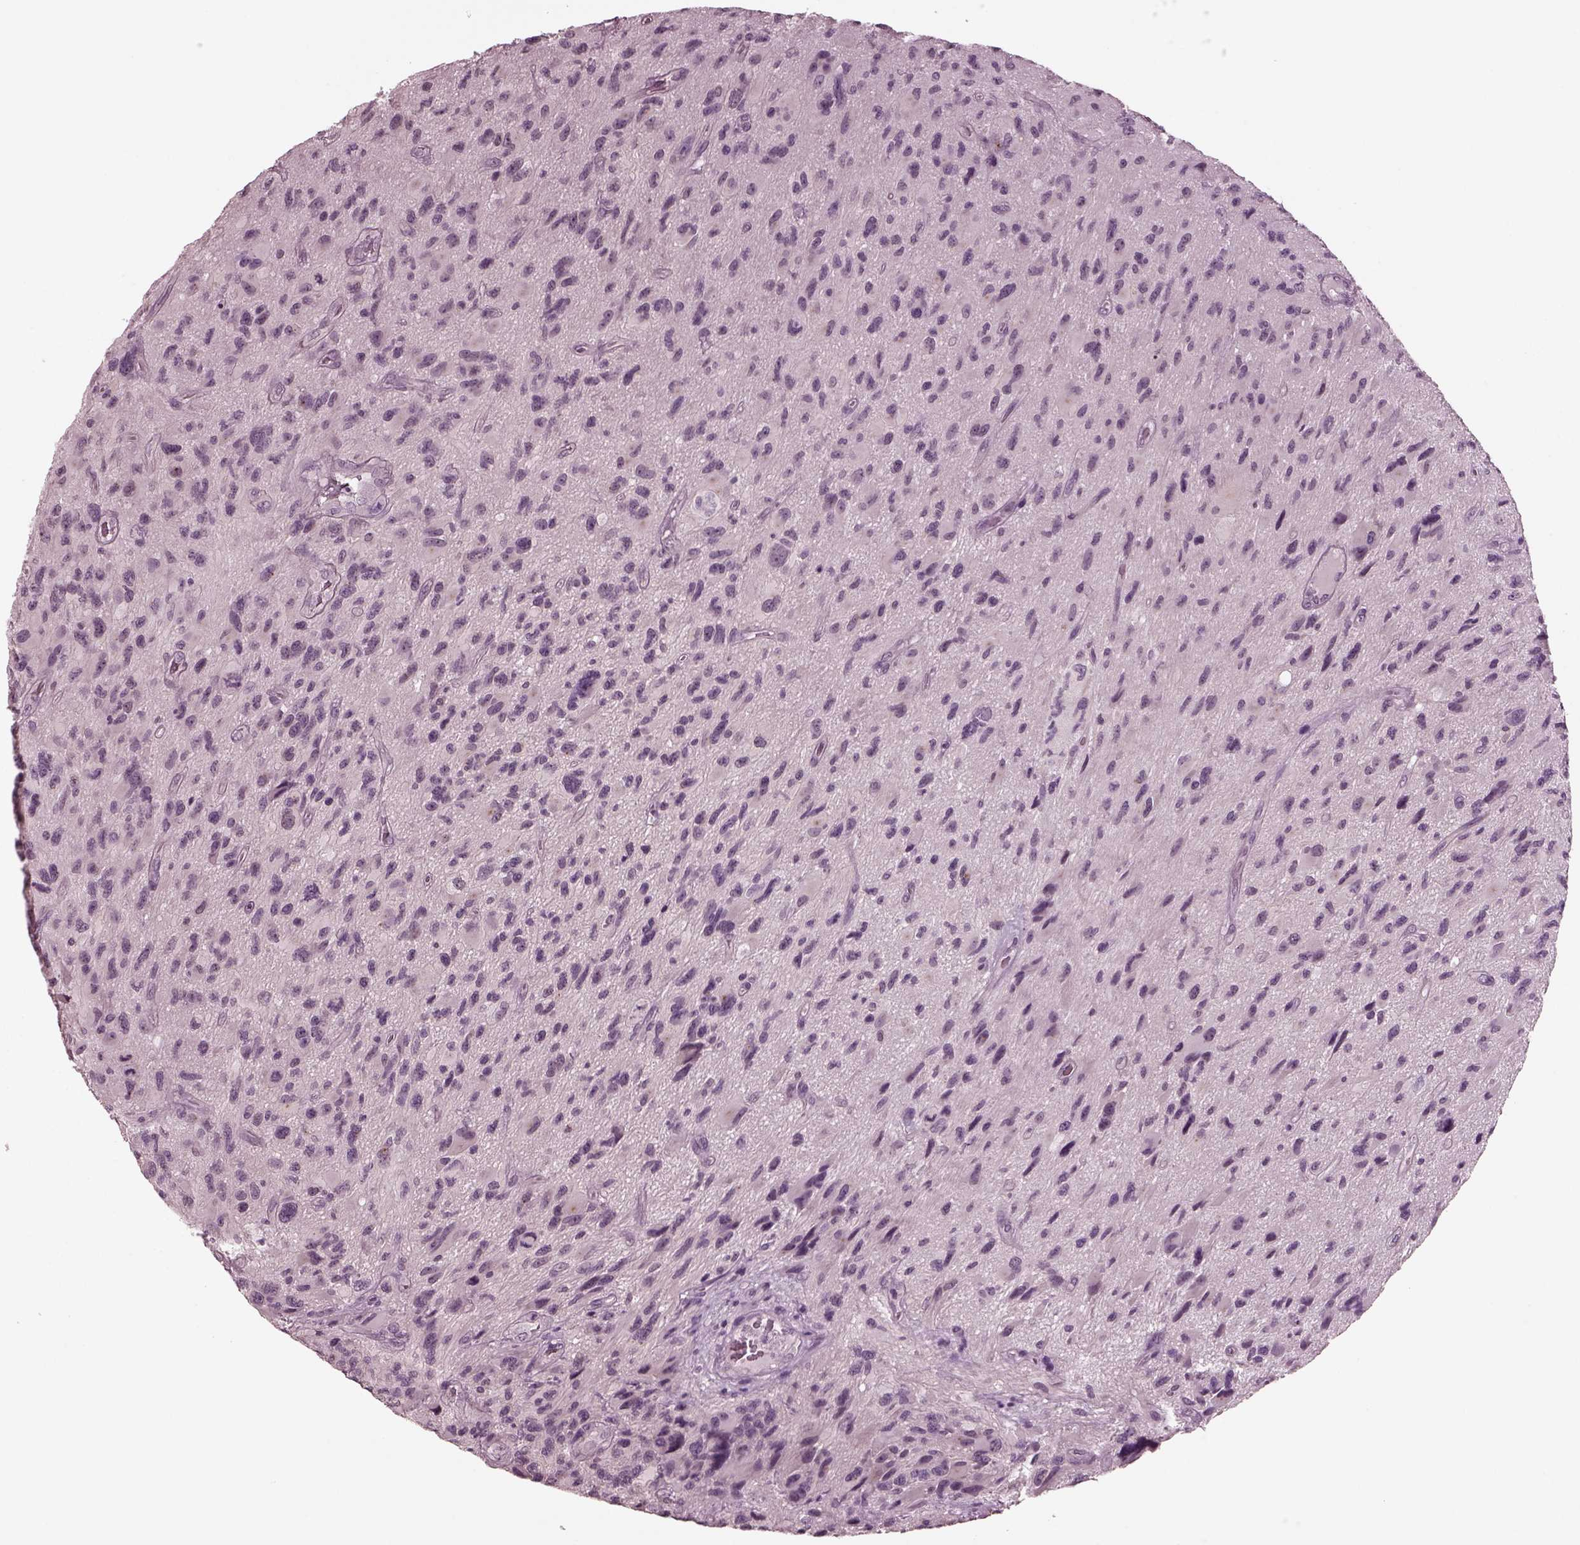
{"staining": {"intensity": "negative", "quantity": "none", "location": "none"}, "tissue": "glioma", "cell_type": "Tumor cells", "image_type": "cancer", "snomed": [{"axis": "morphology", "description": "Glioma, malignant, NOS"}, {"axis": "morphology", "description": "Glioma, malignant, High grade"}, {"axis": "topography", "description": "Brain"}], "caption": "Tumor cells are negative for protein expression in human malignant glioma (high-grade).", "gene": "MIB2", "patient": {"sex": "female", "age": 71}}